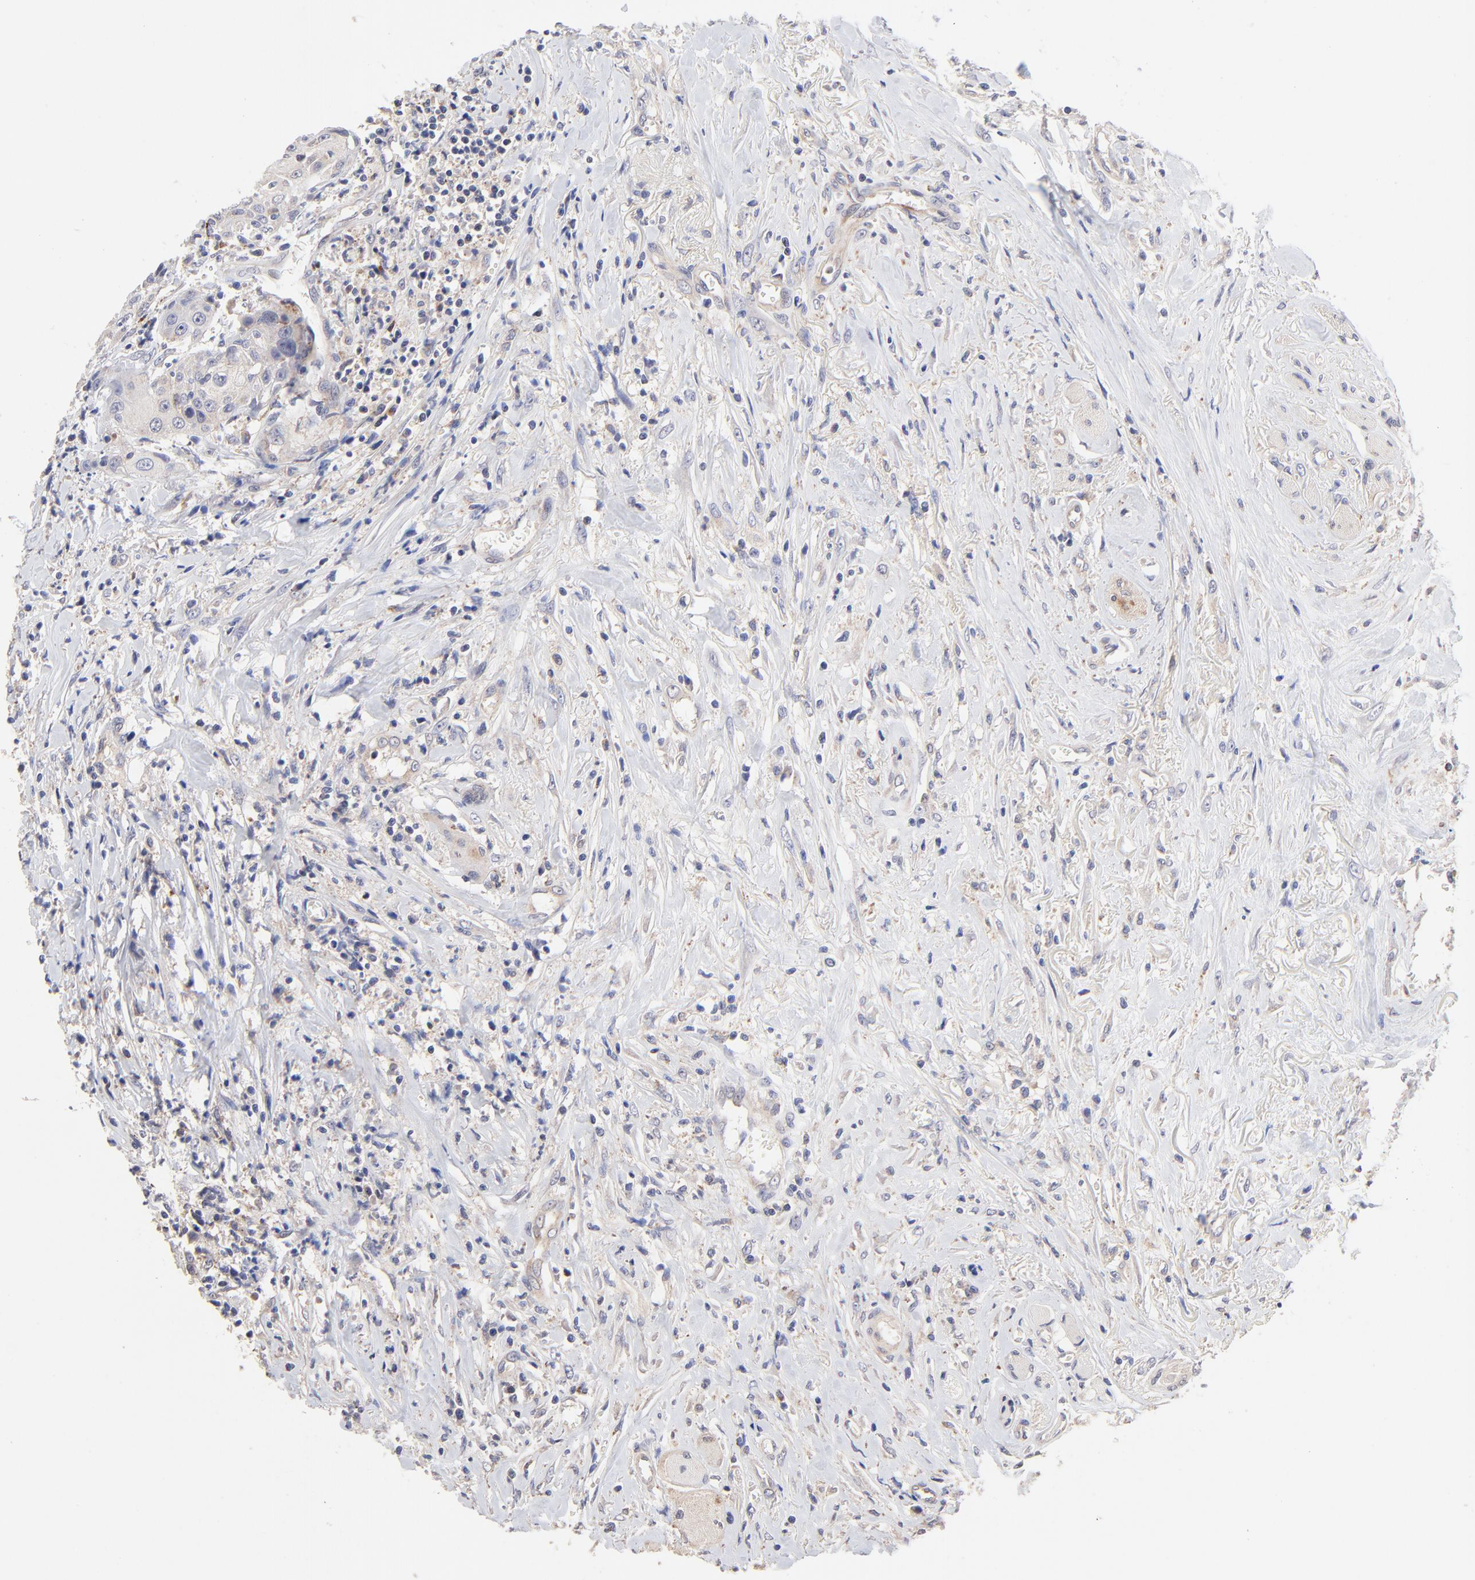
{"staining": {"intensity": "weak", "quantity": "<25%", "location": "cytoplasmic/membranous"}, "tissue": "head and neck cancer", "cell_type": "Tumor cells", "image_type": "cancer", "snomed": [{"axis": "morphology", "description": "Squamous cell carcinoma, NOS"}, {"axis": "topography", "description": "Oral tissue"}, {"axis": "topography", "description": "Head-Neck"}], "caption": "An immunohistochemistry image of head and neck cancer is shown. There is no staining in tumor cells of head and neck cancer. (DAB (3,3'-diaminobenzidine) immunohistochemistry, high magnification).", "gene": "PDE4B", "patient": {"sex": "female", "age": 82}}